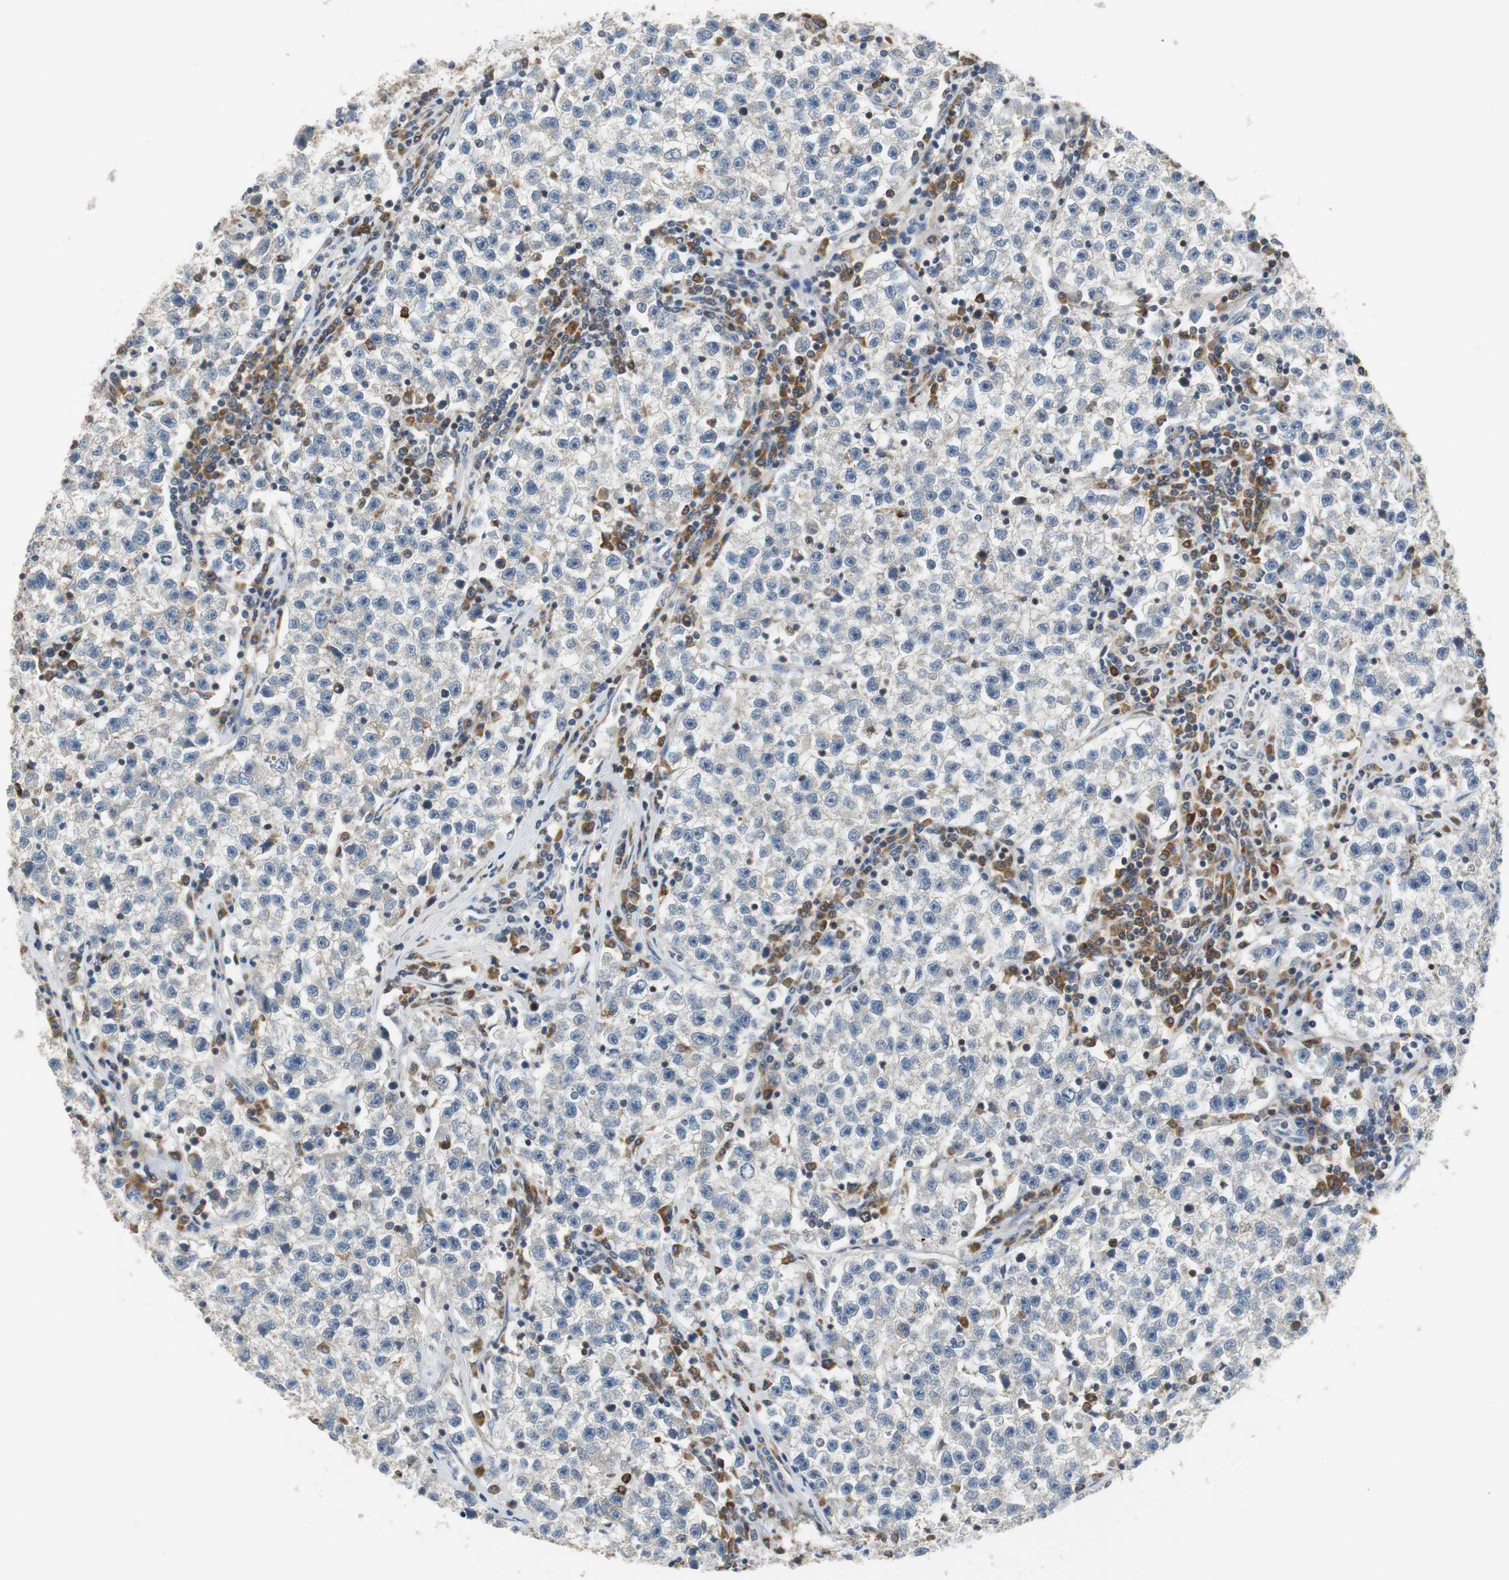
{"staining": {"intensity": "negative", "quantity": "none", "location": "none"}, "tissue": "testis cancer", "cell_type": "Tumor cells", "image_type": "cancer", "snomed": [{"axis": "morphology", "description": "Seminoma, NOS"}, {"axis": "topography", "description": "Testis"}], "caption": "IHC image of human testis cancer (seminoma) stained for a protein (brown), which displays no positivity in tumor cells.", "gene": "GLCCI1", "patient": {"sex": "male", "age": 22}}